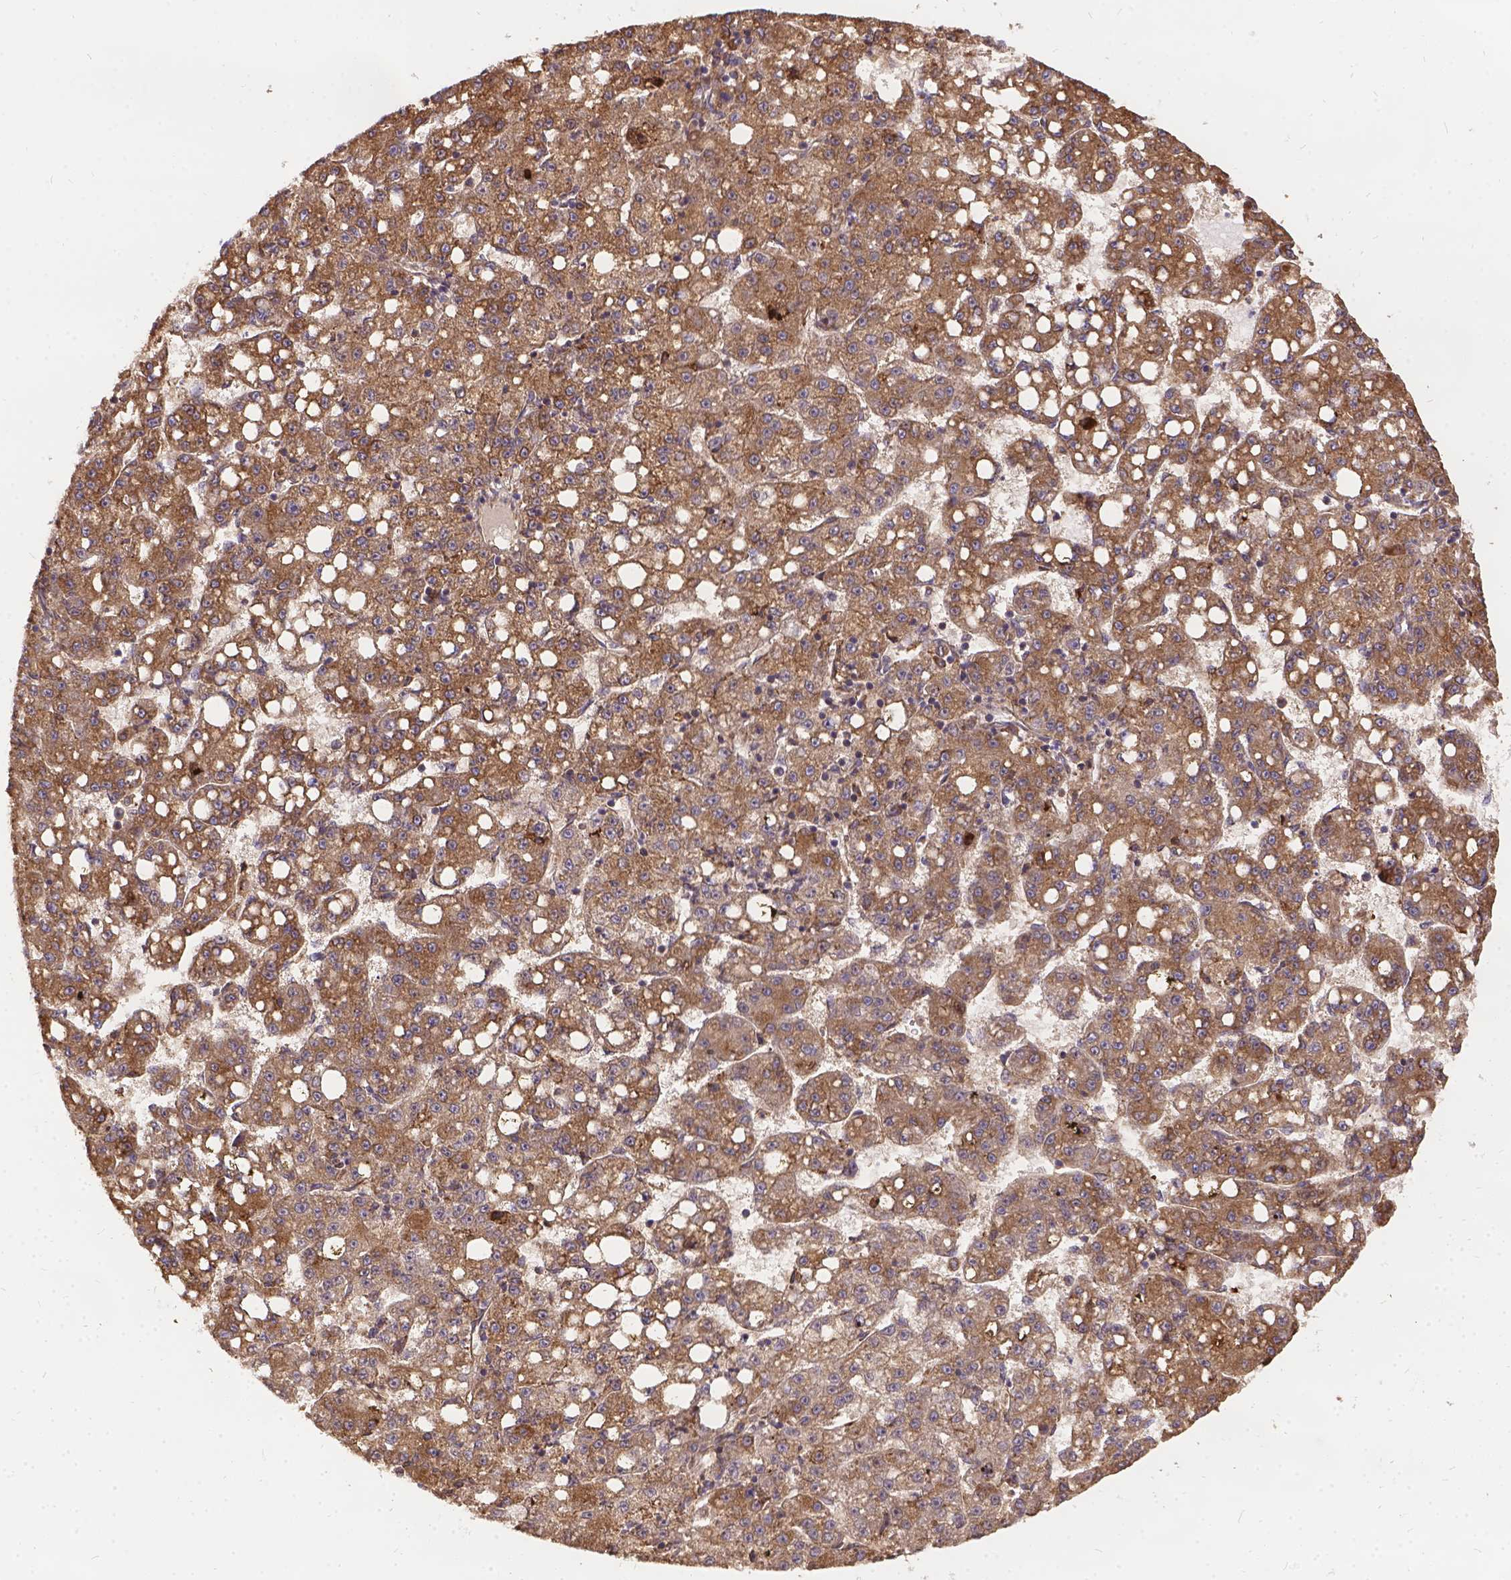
{"staining": {"intensity": "moderate", "quantity": ">75%", "location": "cytoplasmic/membranous"}, "tissue": "liver cancer", "cell_type": "Tumor cells", "image_type": "cancer", "snomed": [{"axis": "morphology", "description": "Carcinoma, Hepatocellular, NOS"}, {"axis": "topography", "description": "Liver"}], "caption": "Moderate cytoplasmic/membranous protein positivity is present in about >75% of tumor cells in hepatocellular carcinoma (liver).", "gene": "DENND6A", "patient": {"sex": "female", "age": 65}}